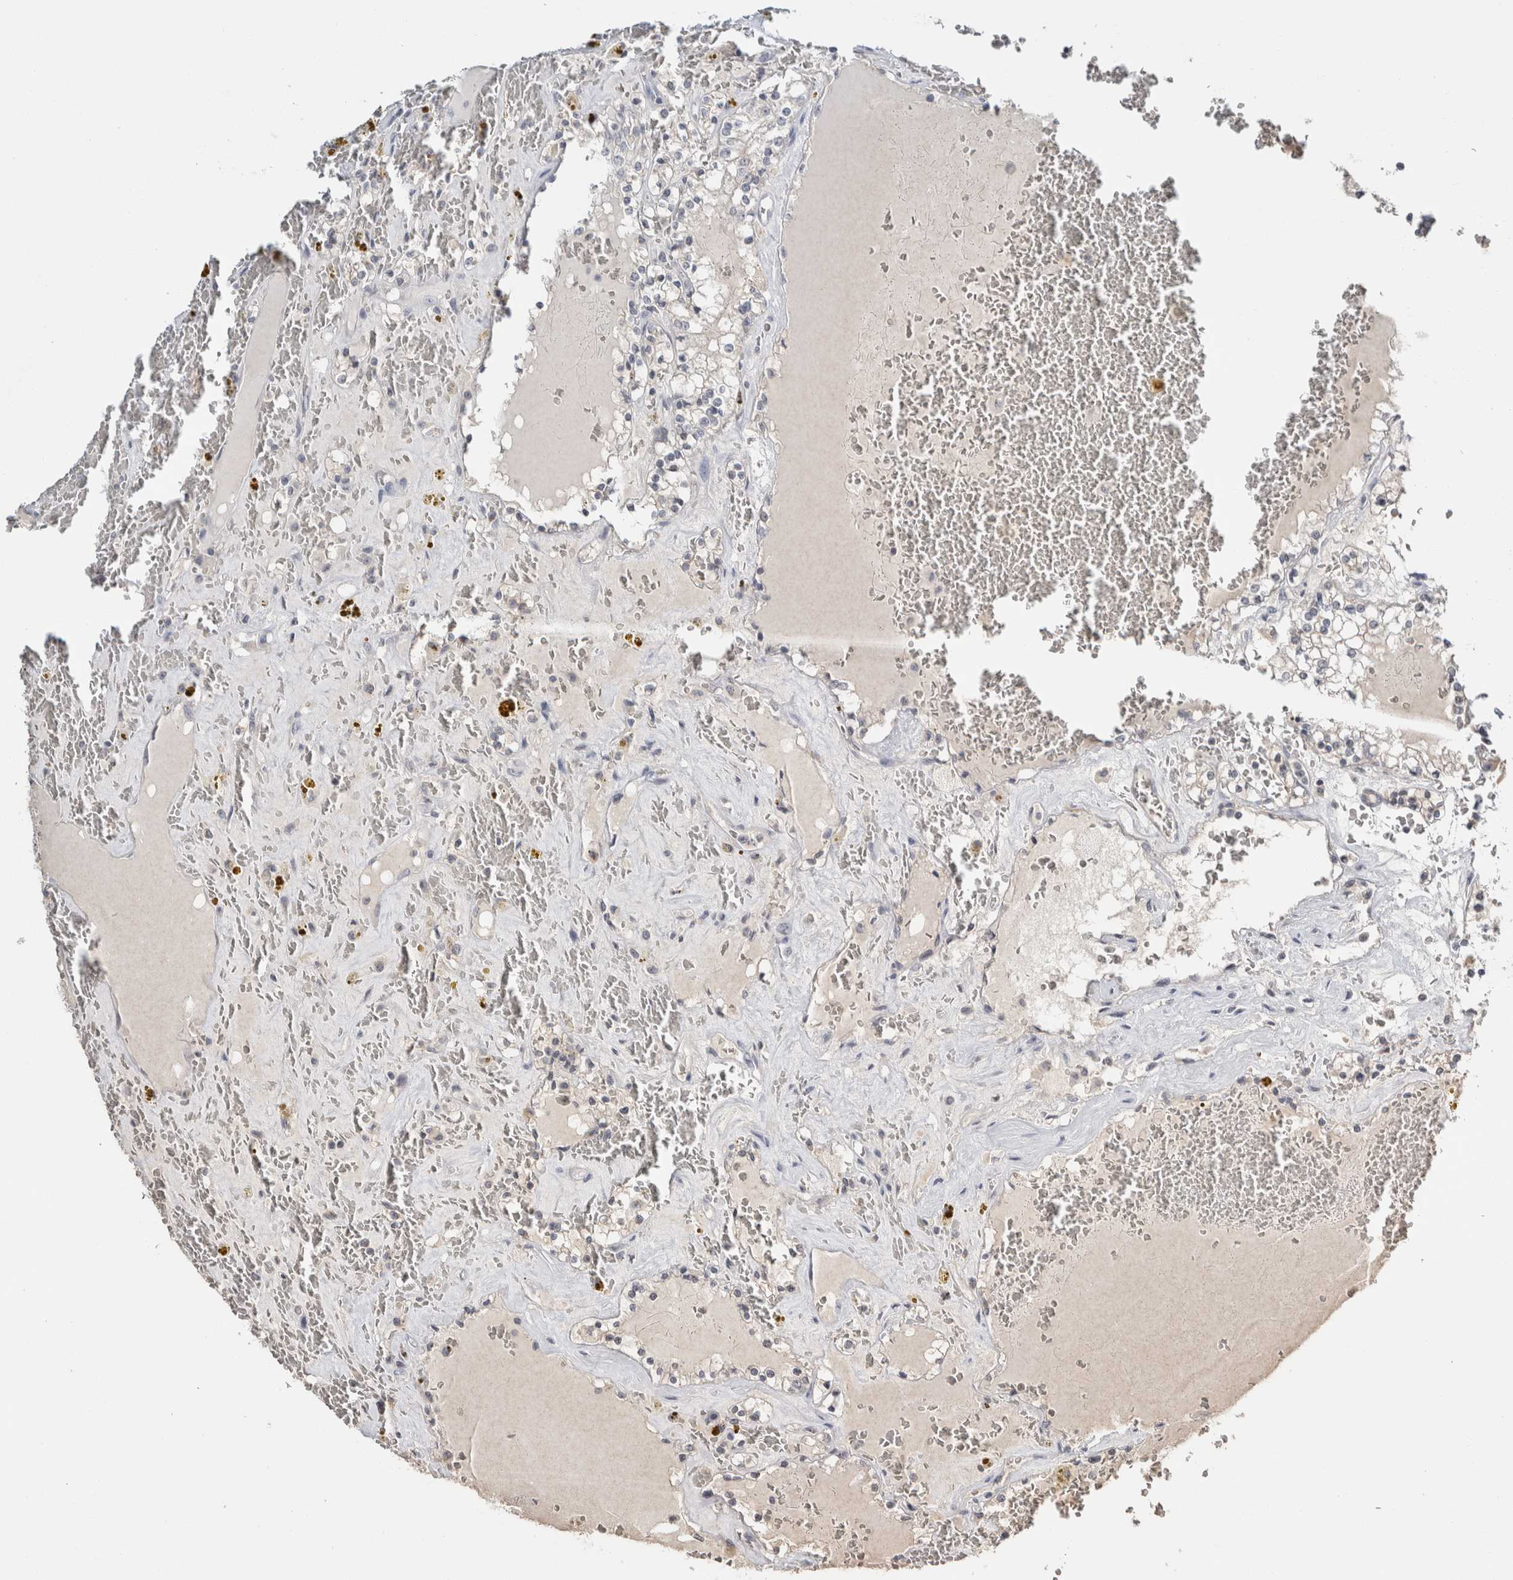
{"staining": {"intensity": "negative", "quantity": "none", "location": "none"}, "tissue": "renal cancer", "cell_type": "Tumor cells", "image_type": "cancer", "snomed": [{"axis": "morphology", "description": "Adenocarcinoma, NOS"}, {"axis": "topography", "description": "Kidney"}], "caption": "Photomicrograph shows no protein staining in tumor cells of renal cancer (adenocarcinoma) tissue.", "gene": "CRAT", "patient": {"sex": "female", "age": 56}}